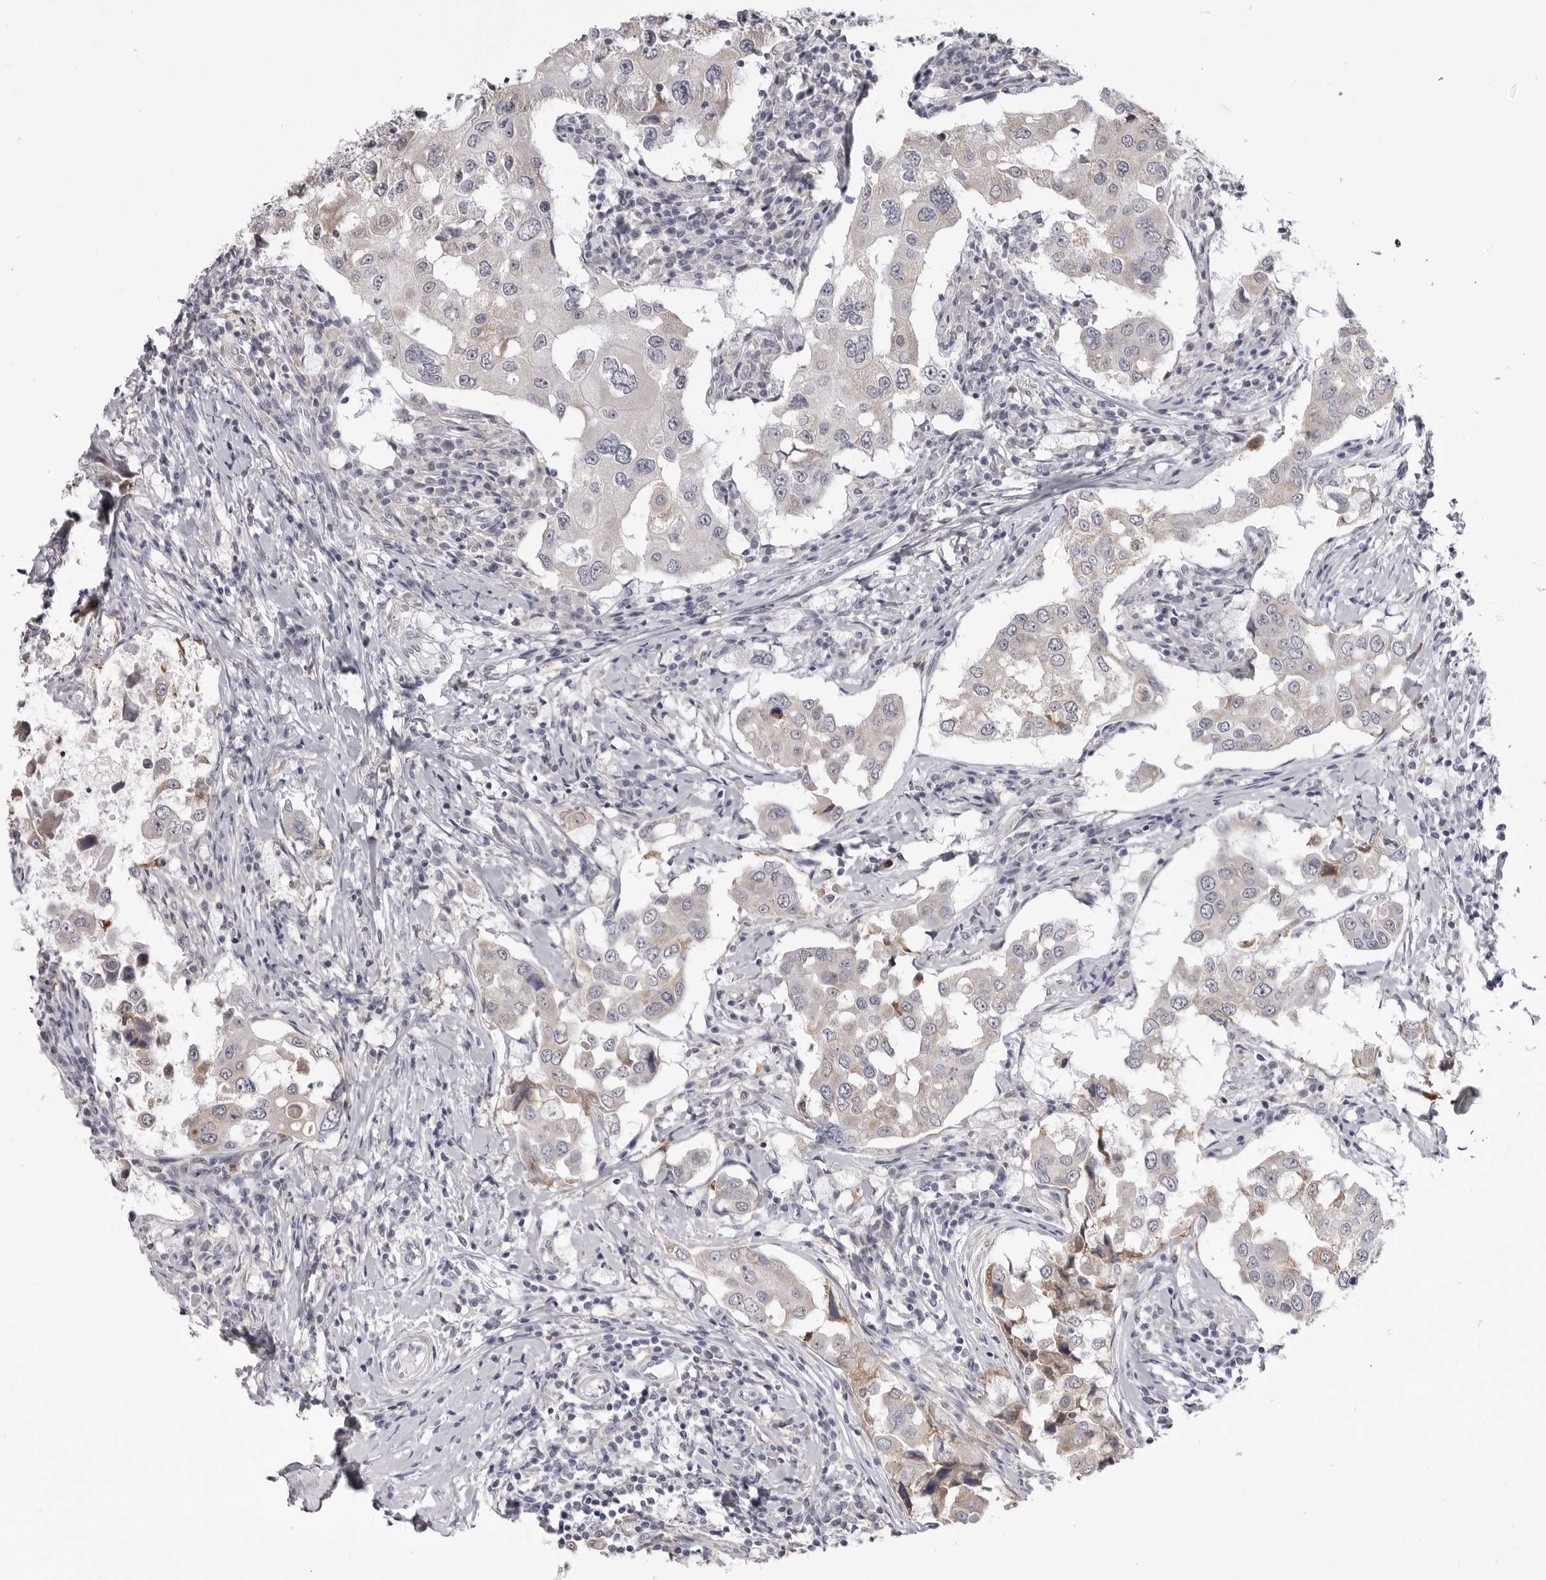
{"staining": {"intensity": "weak", "quantity": "25%-75%", "location": "cytoplasmic/membranous"}, "tissue": "breast cancer", "cell_type": "Tumor cells", "image_type": "cancer", "snomed": [{"axis": "morphology", "description": "Duct carcinoma"}, {"axis": "topography", "description": "Breast"}], "caption": "This micrograph demonstrates immunohistochemistry (IHC) staining of human breast cancer, with low weak cytoplasmic/membranous expression in about 25%-75% of tumor cells.", "gene": "STAP2", "patient": {"sex": "female", "age": 27}}